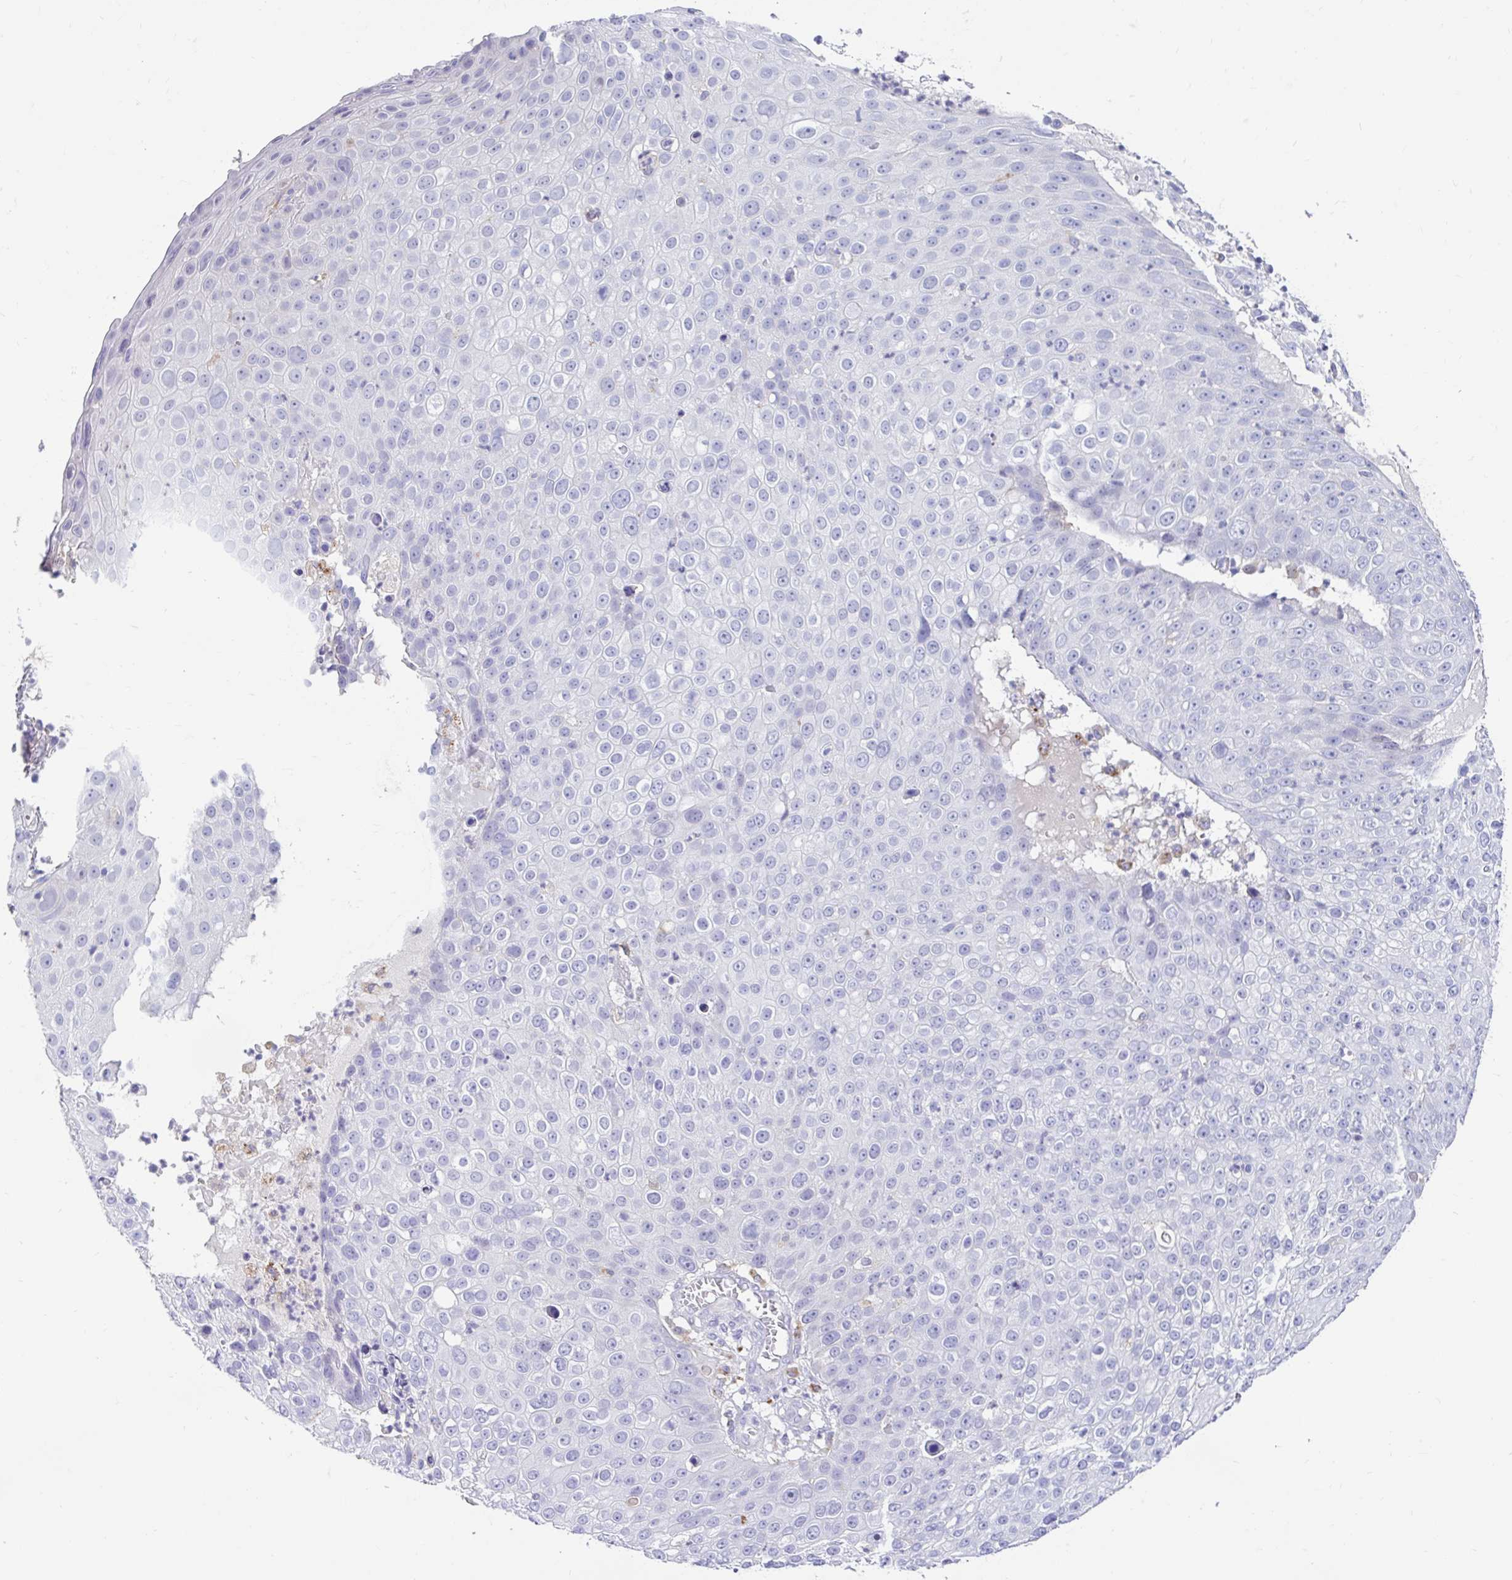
{"staining": {"intensity": "negative", "quantity": "none", "location": "none"}, "tissue": "skin cancer", "cell_type": "Tumor cells", "image_type": "cancer", "snomed": [{"axis": "morphology", "description": "Squamous cell carcinoma, NOS"}, {"axis": "topography", "description": "Skin"}], "caption": "Protein analysis of skin cancer displays no significant staining in tumor cells.", "gene": "ZNF33A", "patient": {"sex": "male", "age": 71}}